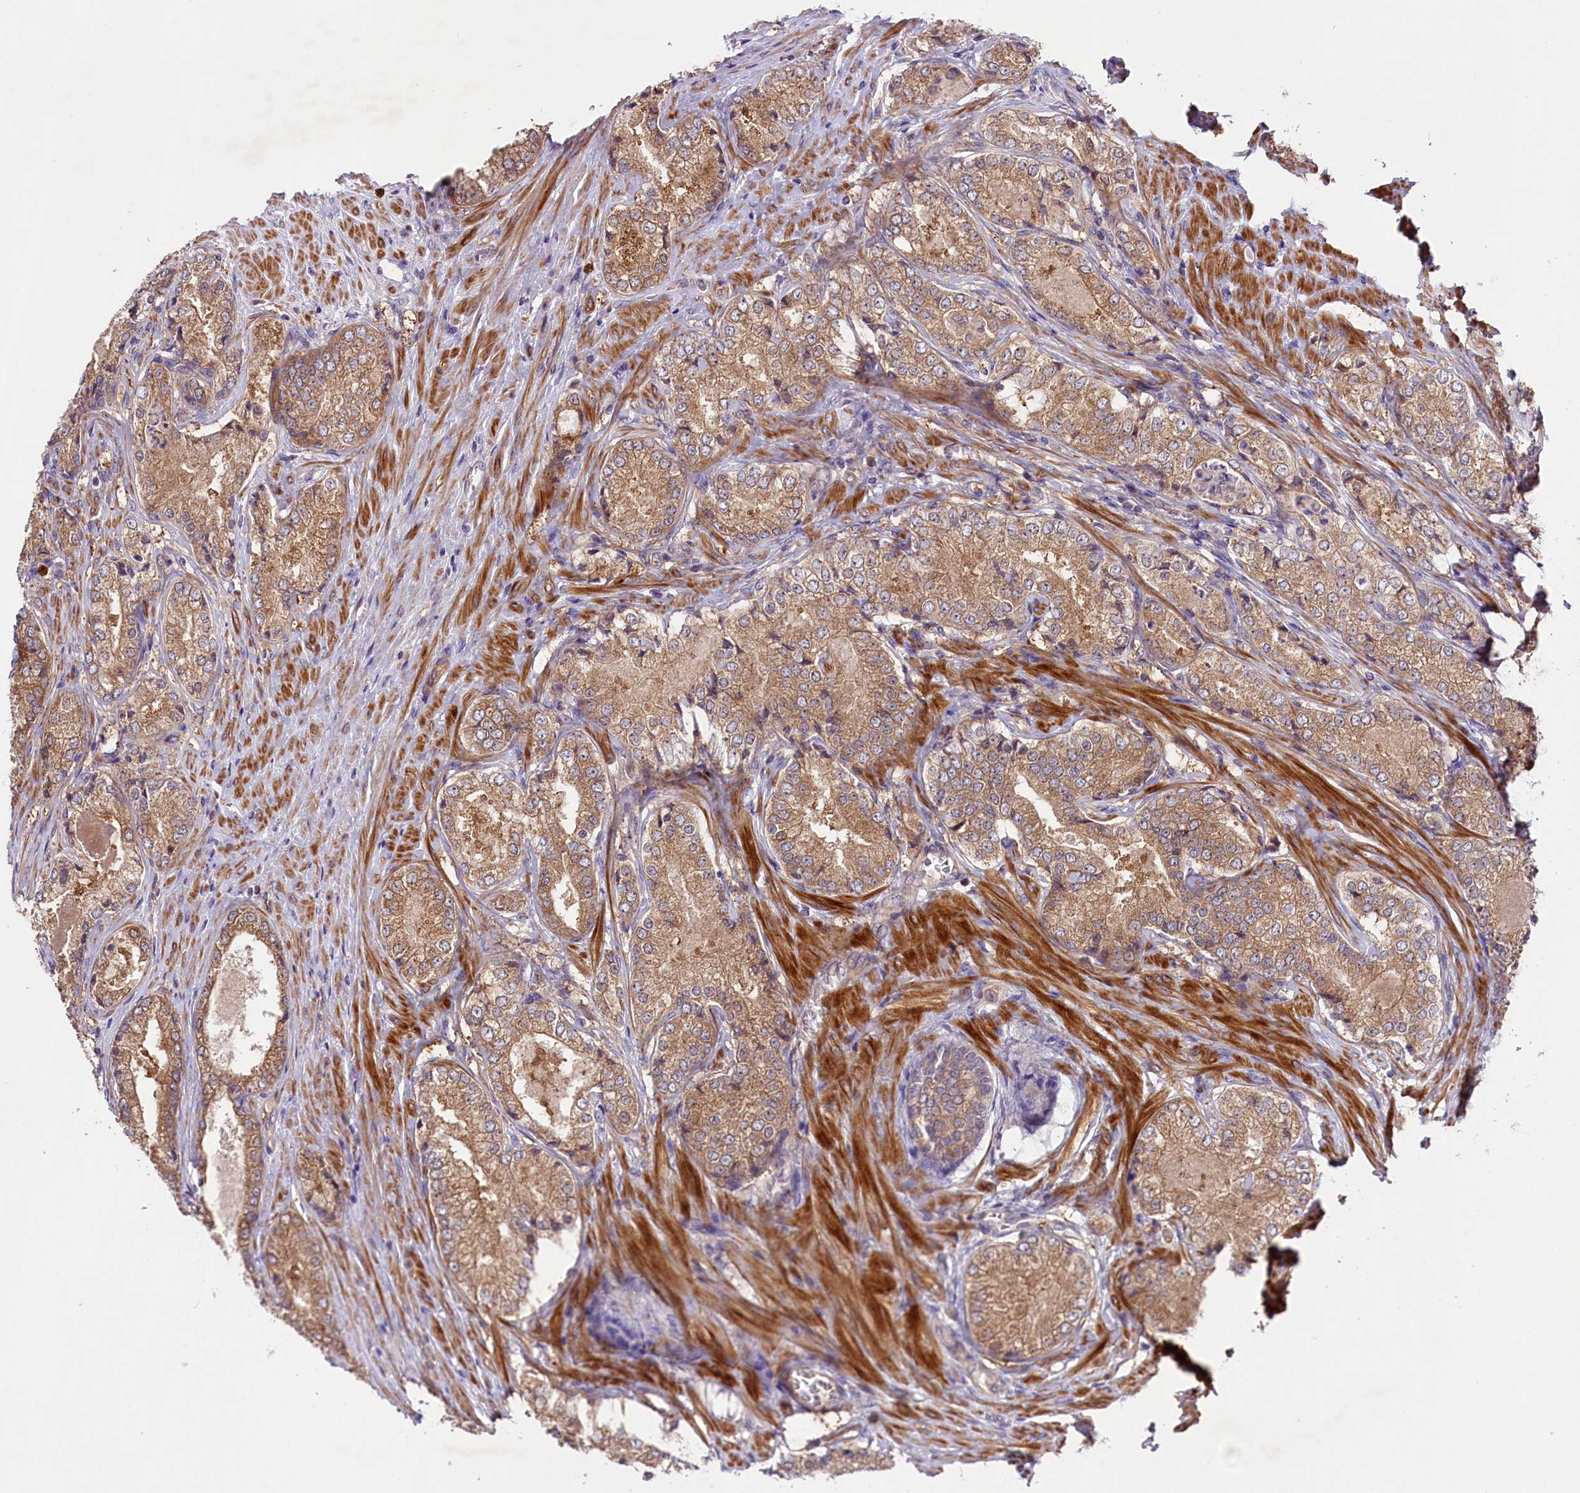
{"staining": {"intensity": "moderate", "quantity": ">75%", "location": "cytoplasmic/membranous"}, "tissue": "prostate cancer", "cell_type": "Tumor cells", "image_type": "cancer", "snomed": [{"axis": "morphology", "description": "Adenocarcinoma, Low grade"}, {"axis": "topography", "description": "Prostate"}], "caption": "Adenocarcinoma (low-grade) (prostate) tissue exhibits moderate cytoplasmic/membranous expression in approximately >75% of tumor cells, visualized by immunohistochemistry.", "gene": "COG8", "patient": {"sex": "male", "age": 68}}